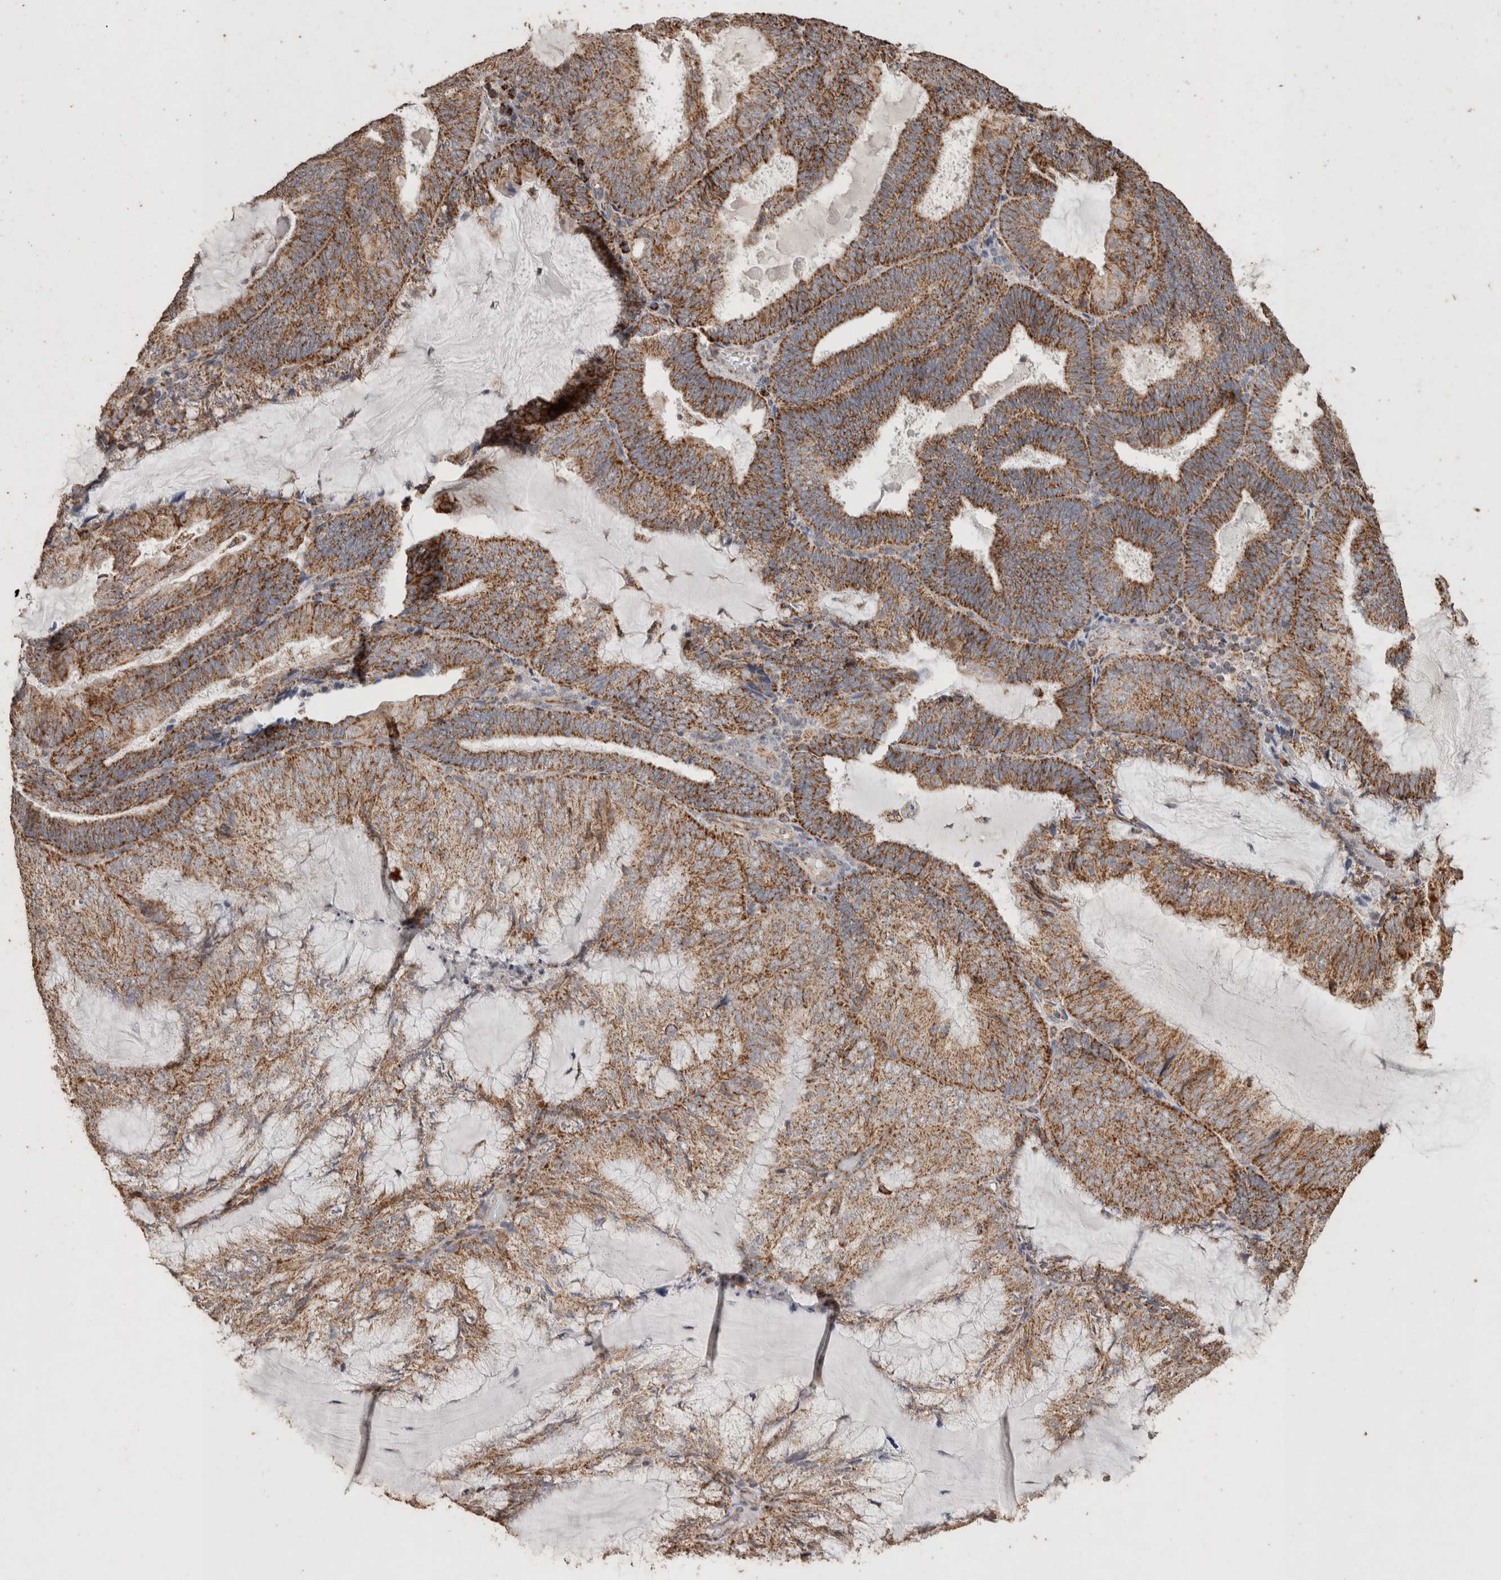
{"staining": {"intensity": "moderate", "quantity": ">75%", "location": "cytoplasmic/membranous"}, "tissue": "endometrial cancer", "cell_type": "Tumor cells", "image_type": "cancer", "snomed": [{"axis": "morphology", "description": "Adenocarcinoma, NOS"}, {"axis": "topography", "description": "Endometrium"}], "caption": "Human endometrial cancer (adenocarcinoma) stained with a protein marker displays moderate staining in tumor cells.", "gene": "ACADM", "patient": {"sex": "female", "age": 81}}